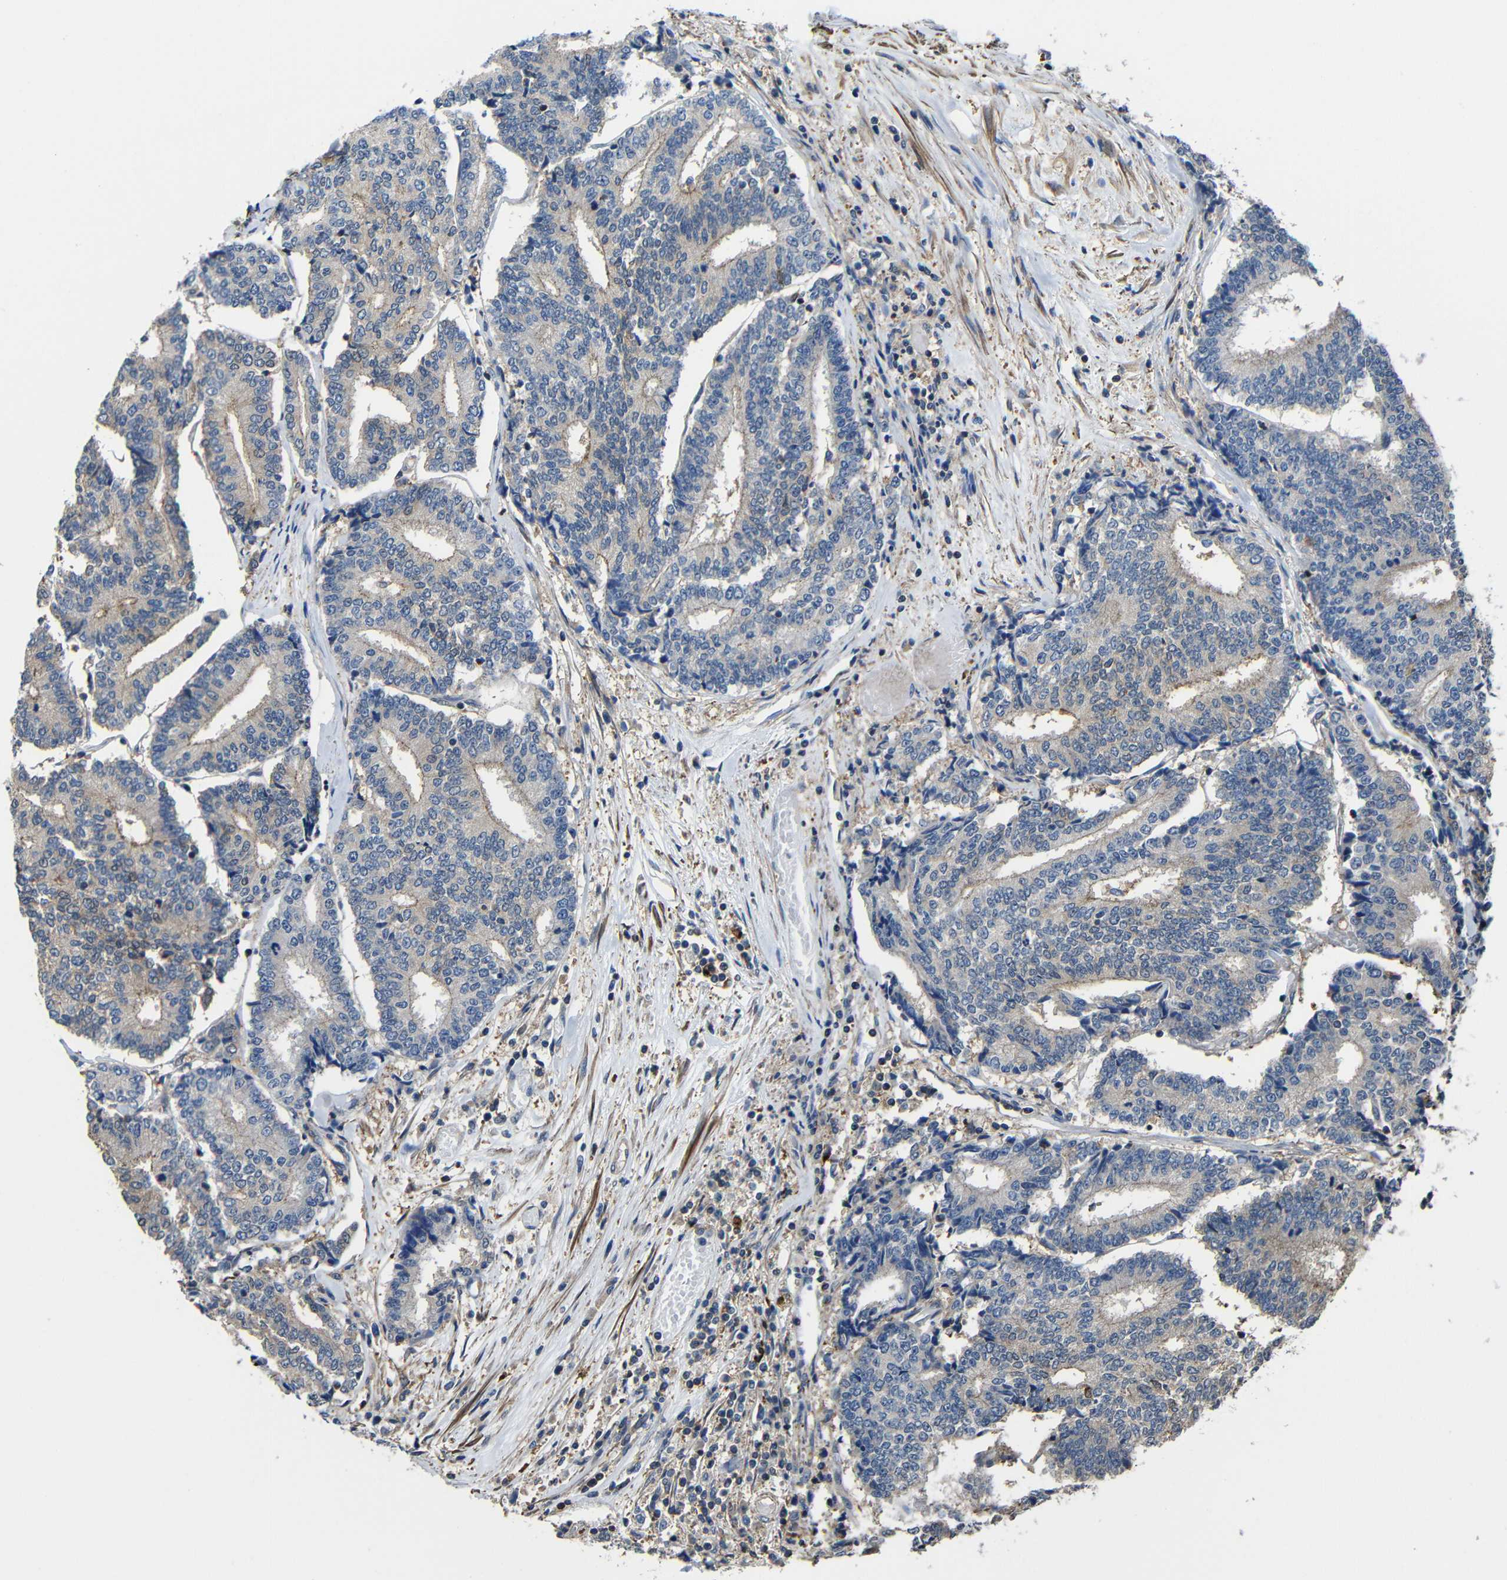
{"staining": {"intensity": "weak", "quantity": "25%-75%", "location": "cytoplasmic/membranous"}, "tissue": "prostate cancer", "cell_type": "Tumor cells", "image_type": "cancer", "snomed": [{"axis": "morphology", "description": "Normal tissue, NOS"}, {"axis": "morphology", "description": "Adenocarcinoma, High grade"}, {"axis": "topography", "description": "Prostate"}, {"axis": "topography", "description": "Seminal veicle"}], "caption": "Protein staining reveals weak cytoplasmic/membranous positivity in about 25%-75% of tumor cells in high-grade adenocarcinoma (prostate).", "gene": "GDI1", "patient": {"sex": "male", "age": 55}}